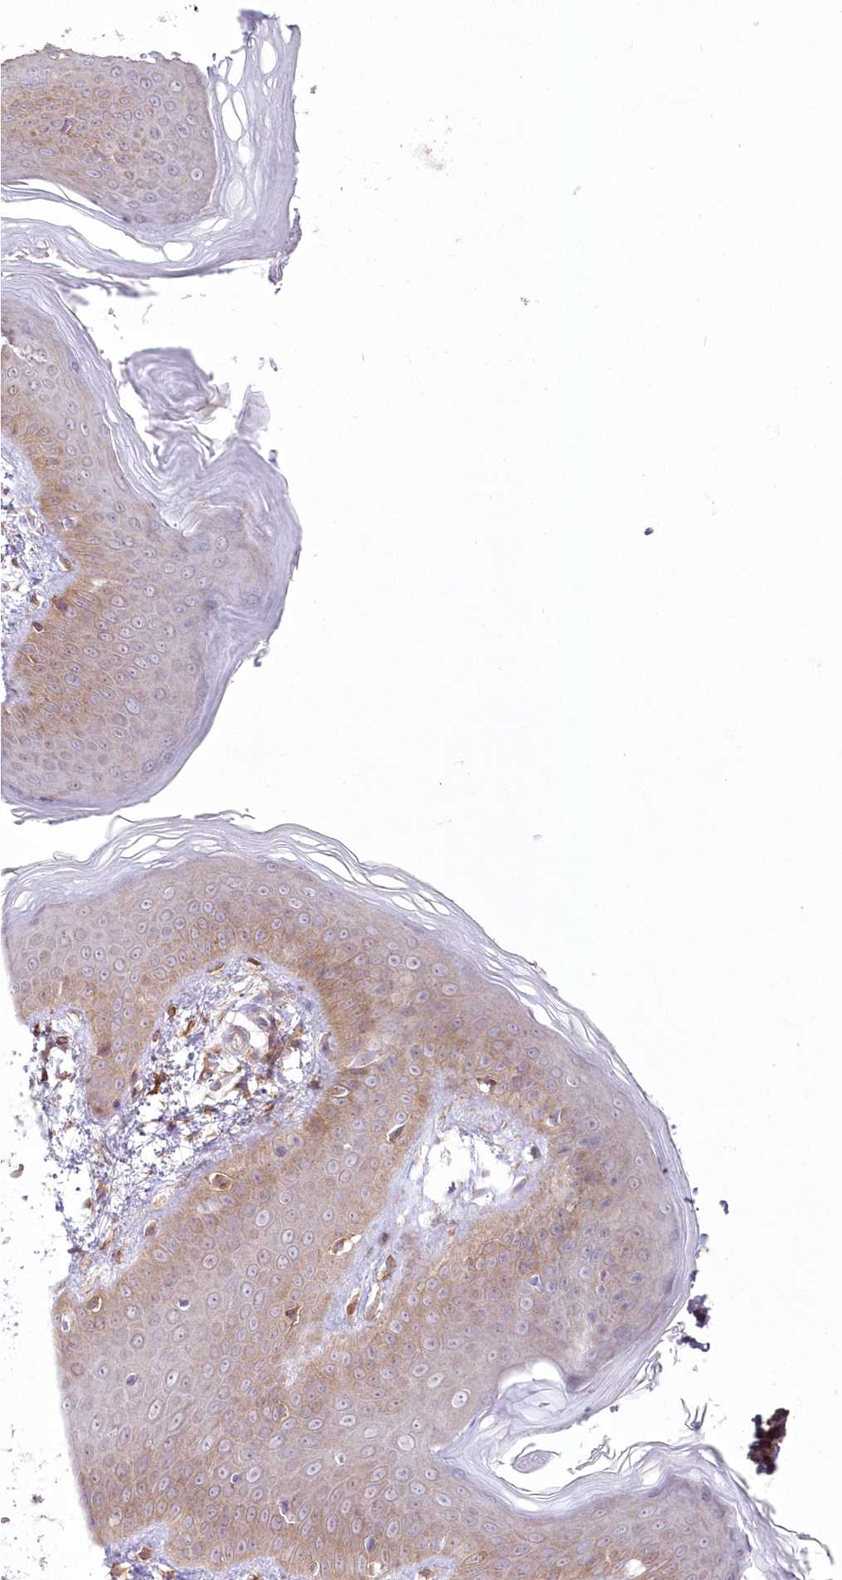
{"staining": {"intensity": "moderate", "quantity": ">75%", "location": "cytoplasmic/membranous"}, "tissue": "skin", "cell_type": "Fibroblasts", "image_type": "normal", "snomed": [{"axis": "morphology", "description": "Normal tissue, NOS"}, {"axis": "topography", "description": "Skin"}], "caption": "About >75% of fibroblasts in normal skin reveal moderate cytoplasmic/membranous protein expression as visualized by brown immunohistochemical staining.", "gene": "SH3PXD2B", "patient": {"sex": "male", "age": 37}}